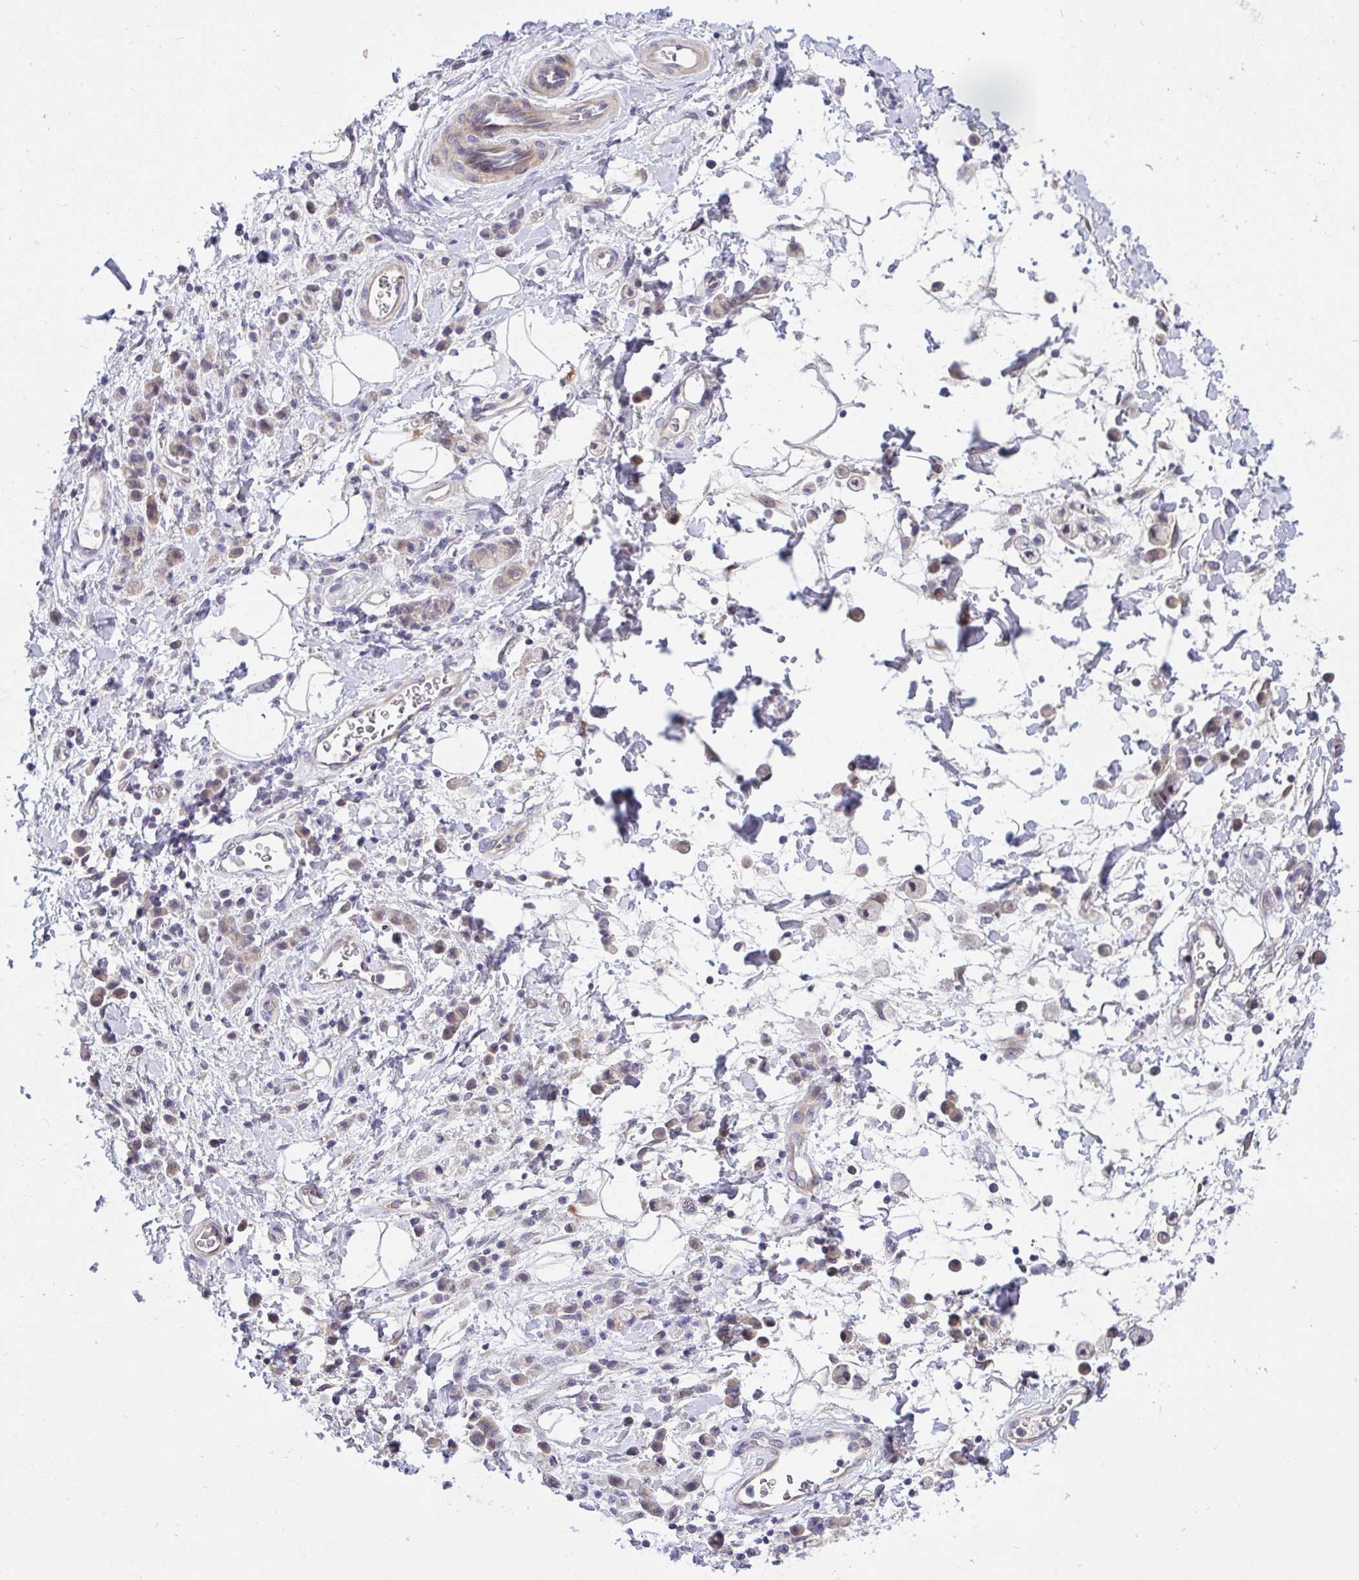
{"staining": {"intensity": "weak", "quantity": "<25%", "location": "cytoplasmic/membranous"}, "tissue": "stomach cancer", "cell_type": "Tumor cells", "image_type": "cancer", "snomed": [{"axis": "morphology", "description": "Adenocarcinoma, NOS"}, {"axis": "topography", "description": "Stomach"}], "caption": "IHC micrograph of human stomach cancer stained for a protein (brown), which shows no expression in tumor cells.", "gene": "C19orf54", "patient": {"sex": "male", "age": 77}}